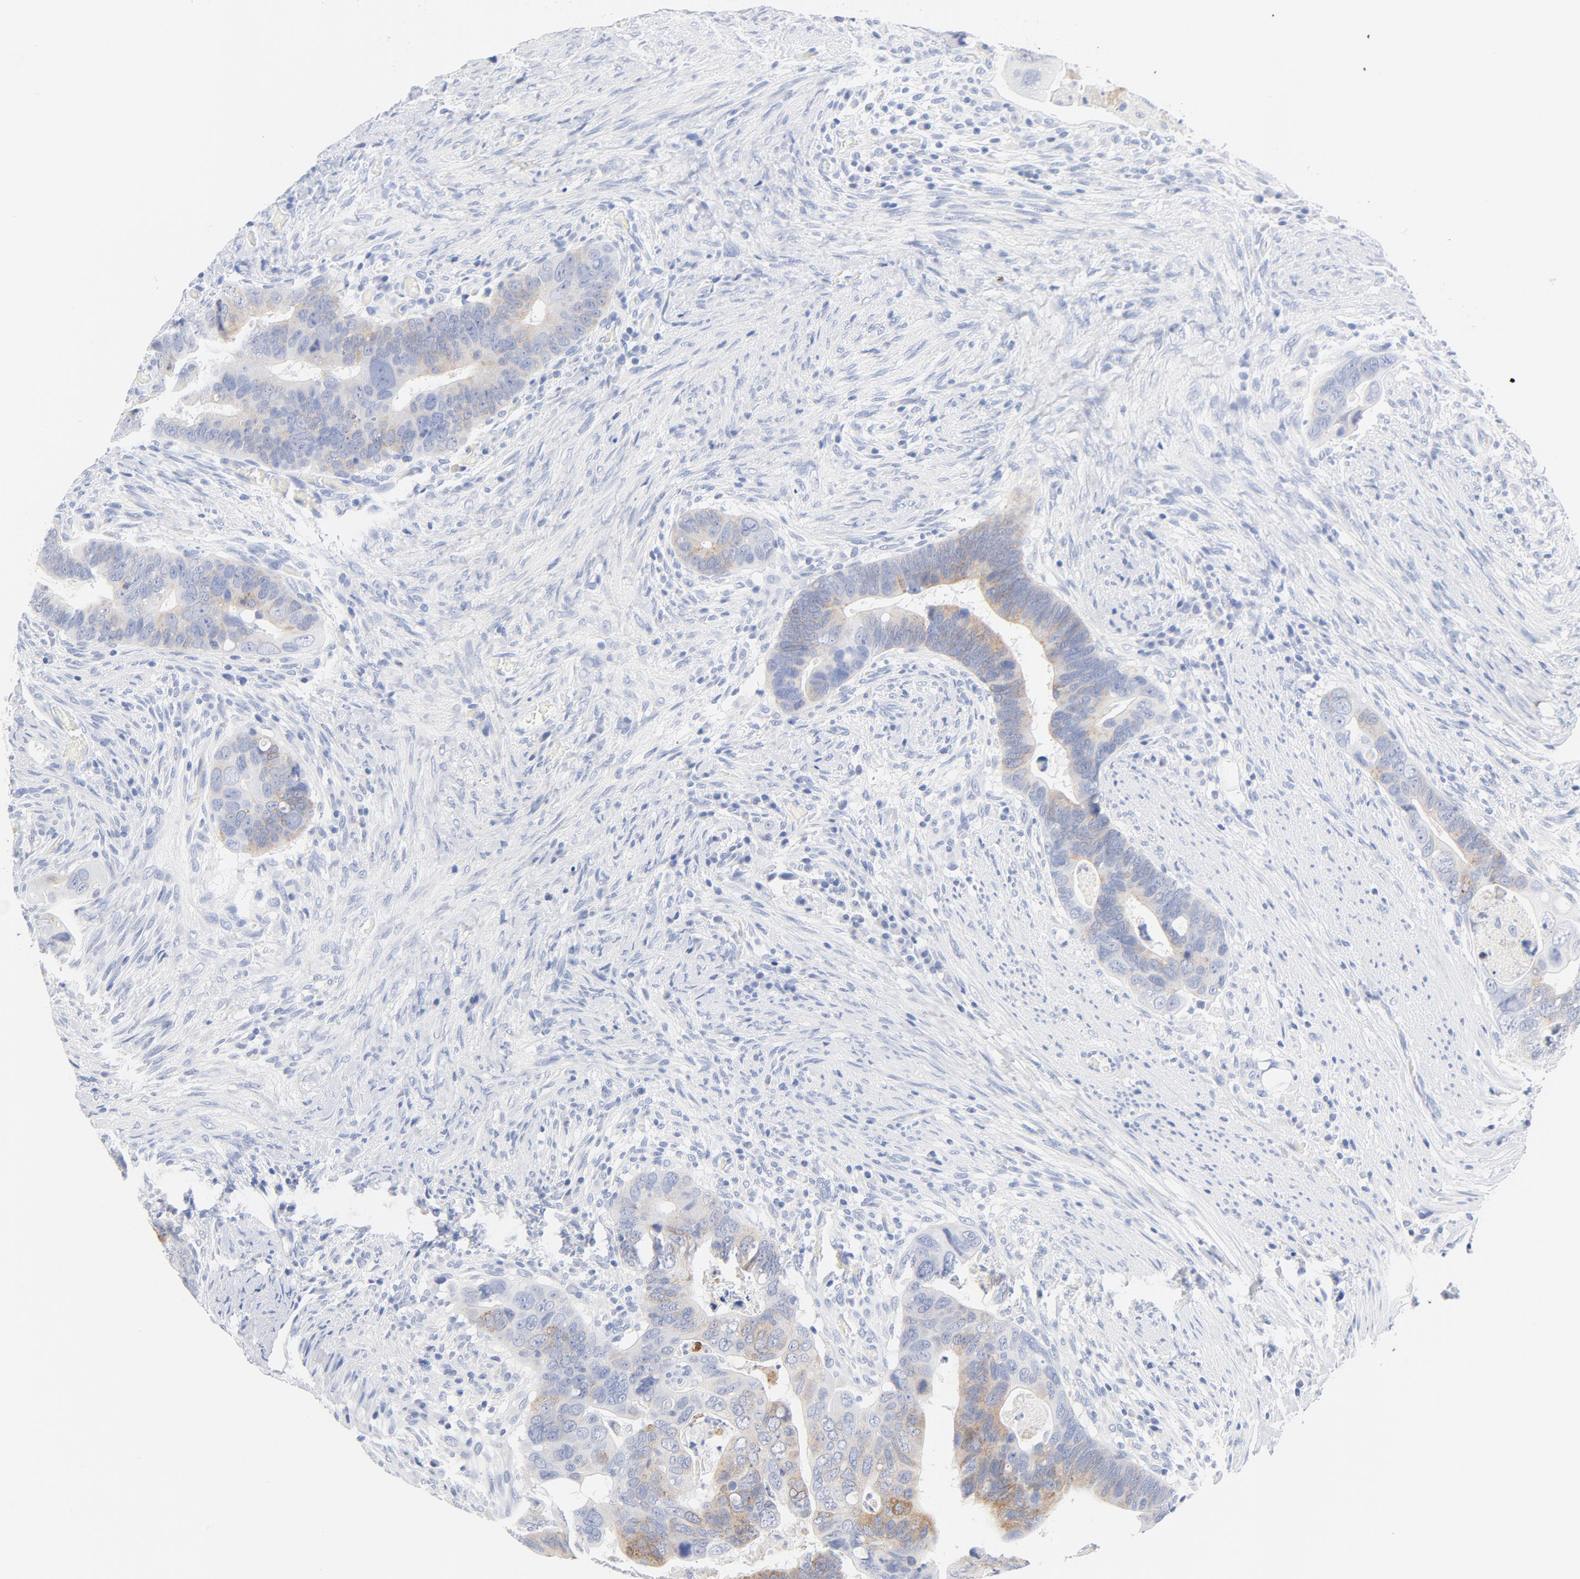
{"staining": {"intensity": "moderate", "quantity": "<25%", "location": "cytoplasmic/membranous"}, "tissue": "colorectal cancer", "cell_type": "Tumor cells", "image_type": "cancer", "snomed": [{"axis": "morphology", "description": "Adenocarcinoma, NOS"}, {"axis": "topography", "description": "Rectum"}], "caption": "Immunohistochemical staining of human adenocarcinoma (colorectal) exhibits low levels of moderate cytoplasmic/membranous positivity in approximately <25% of tumor cells. (DAB IHC with brightfield microscopy, high magnification).", "gene": "FGFR3", "patient": {"sex": "male", "age": 53}}